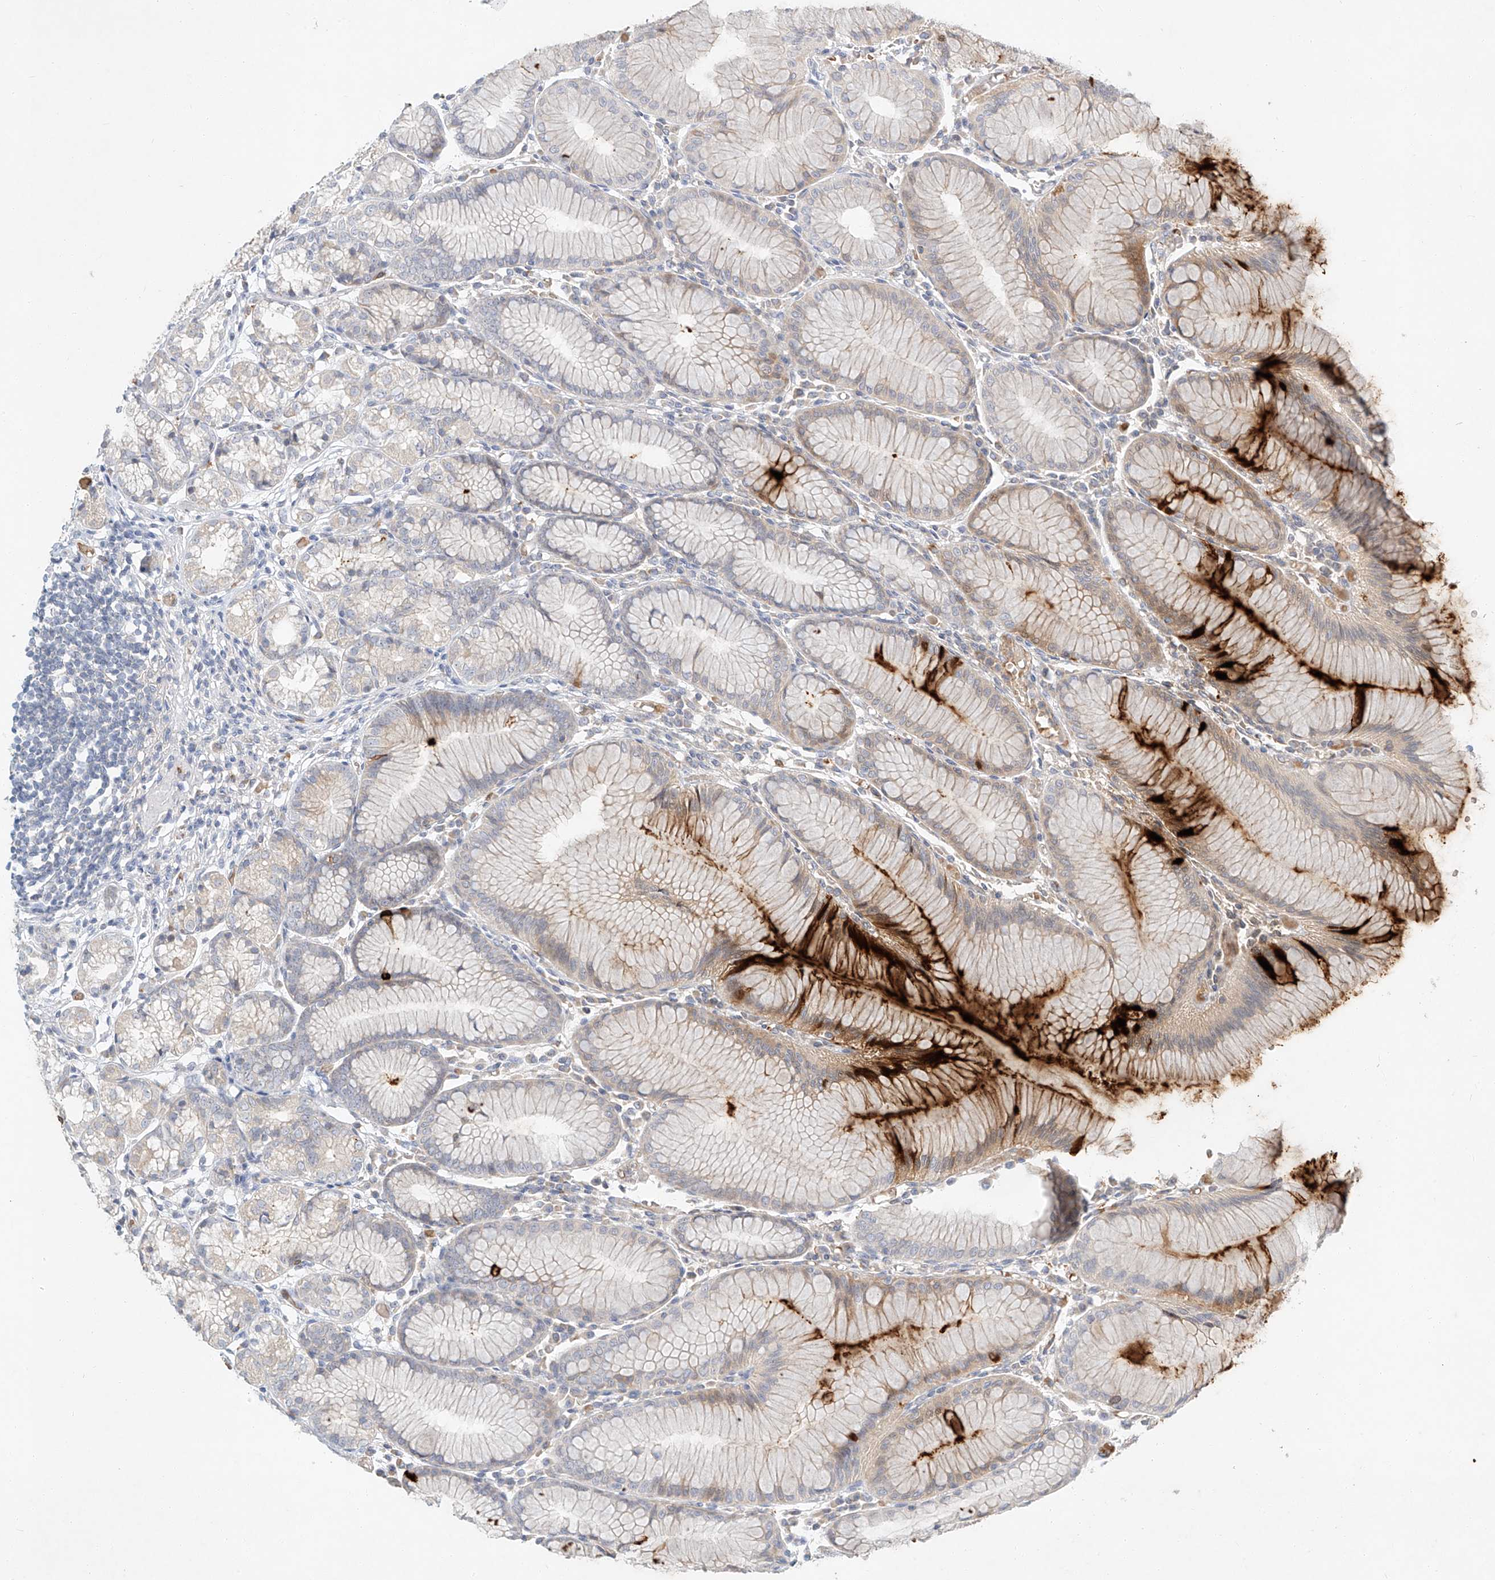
{"staining": {"intensity": "strong", "quantity": "<25%", "location": "cytoplasmic/membranous"}, "tissue": "stomach", "cell_type": "Glandular cells", "image_type": "normal", "snomed": [{"axis": "morphology", "description": "Normal tissue, NOS"}, {"axis": "topography", "description": "Stomach"}], "caption": "Unremarkable stomach displays strong cytoplasmic/membranous staining in approximately <25% of glandular cells.", "gene": "SYTL3", "patient": {"sex": "female", "age": 57}}